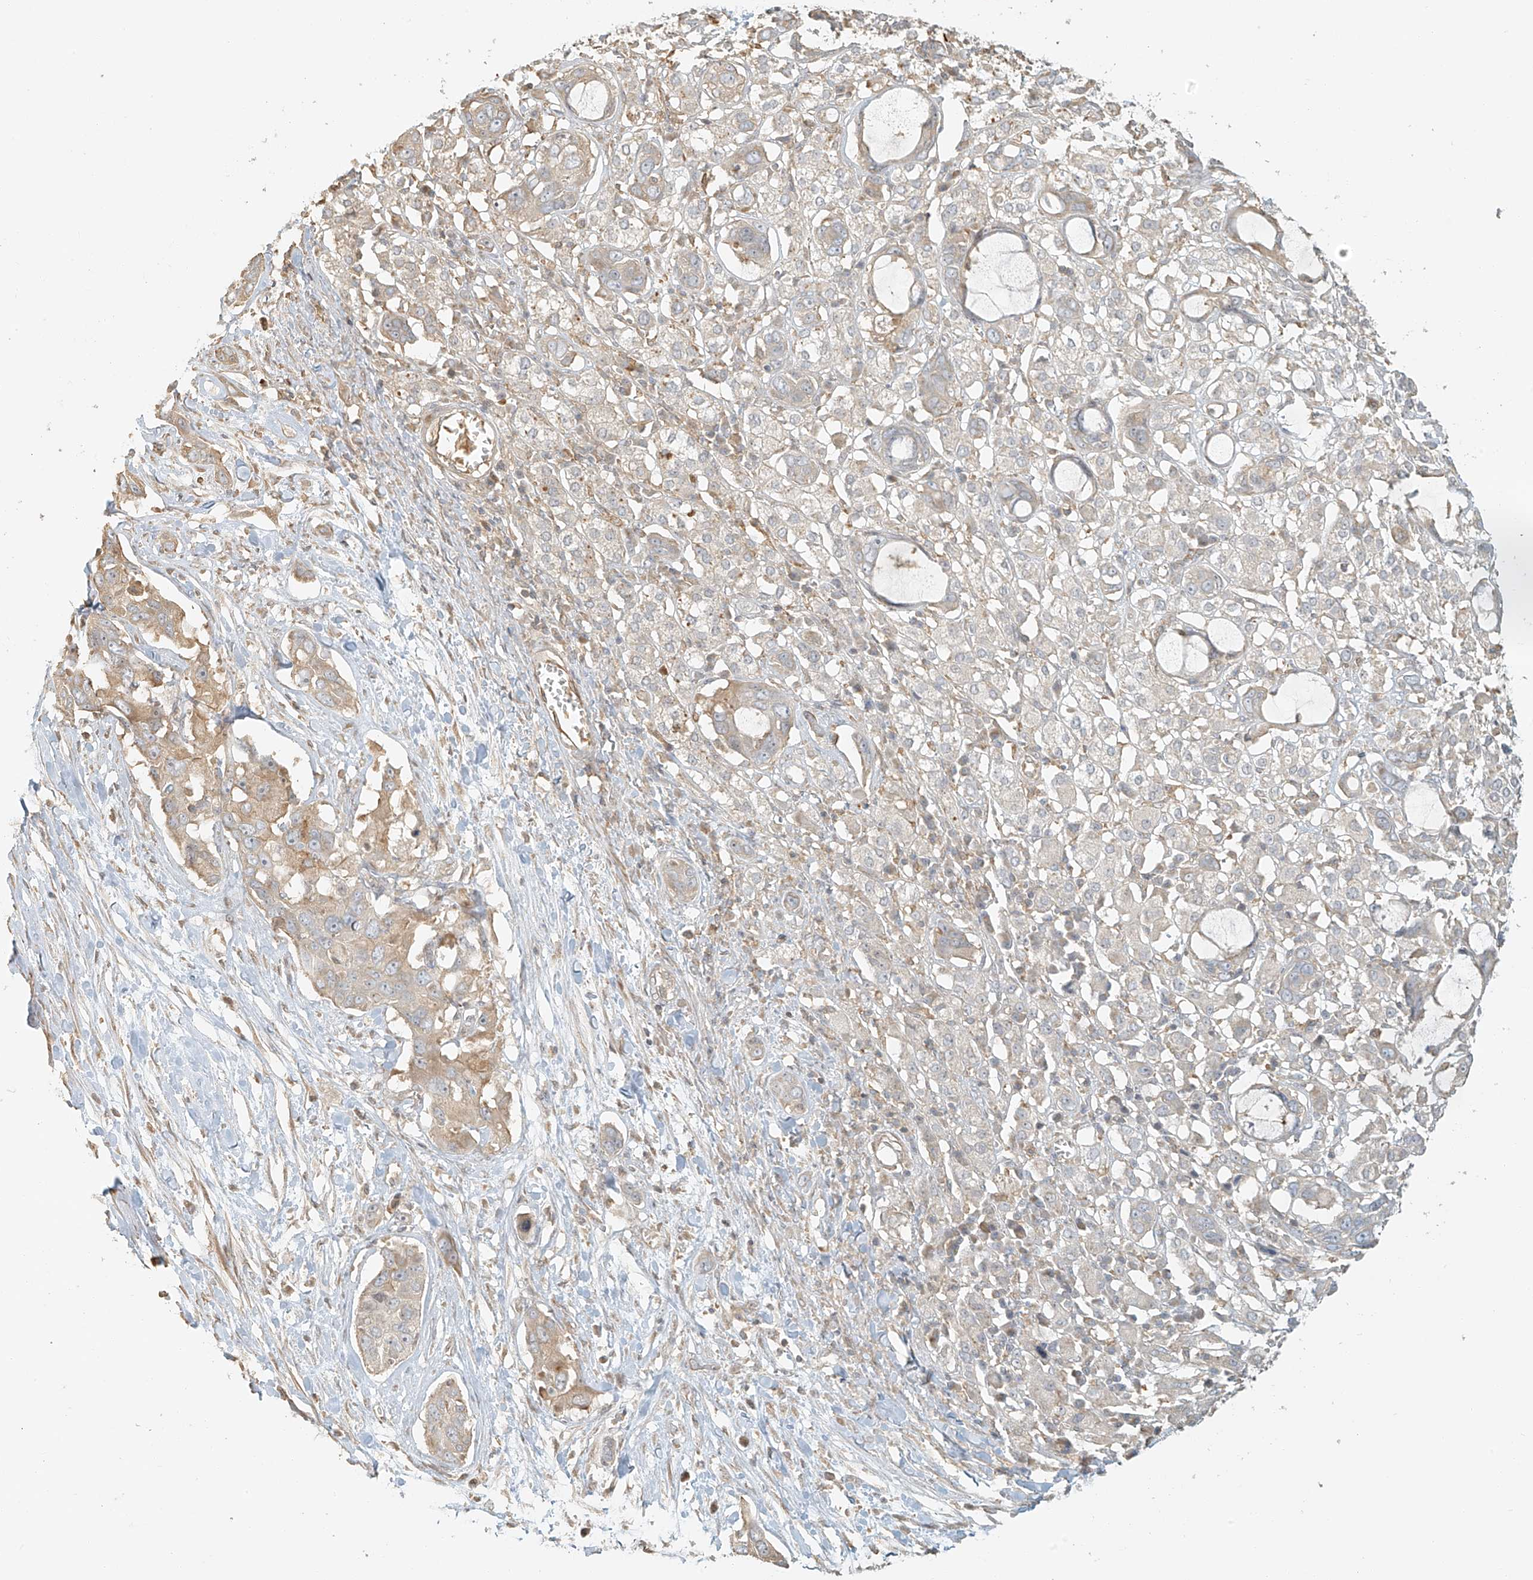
{"staining": {"intensity": "weak", "quantity": "25%-75%", "location": "cytoplasmic/membranous"}, "tissue": "pancreatic cancer", "cell_type": "Tumor cells", "image_type": "cancer", "snomed": [{"axis": "morphology", "description": "Adenocarcinoma, NOS"}, {"axis": "topography", "description": "Pancreas"}], "caption": "Human pancreatic adenocarcinoma stained with a brown dye exhibits weak cytoplasmic/membranous positive expression in approximately 25%-75% of tumor cells.", "gene": "UPK1B", "patient": {"sex": "female", "age": 60}}